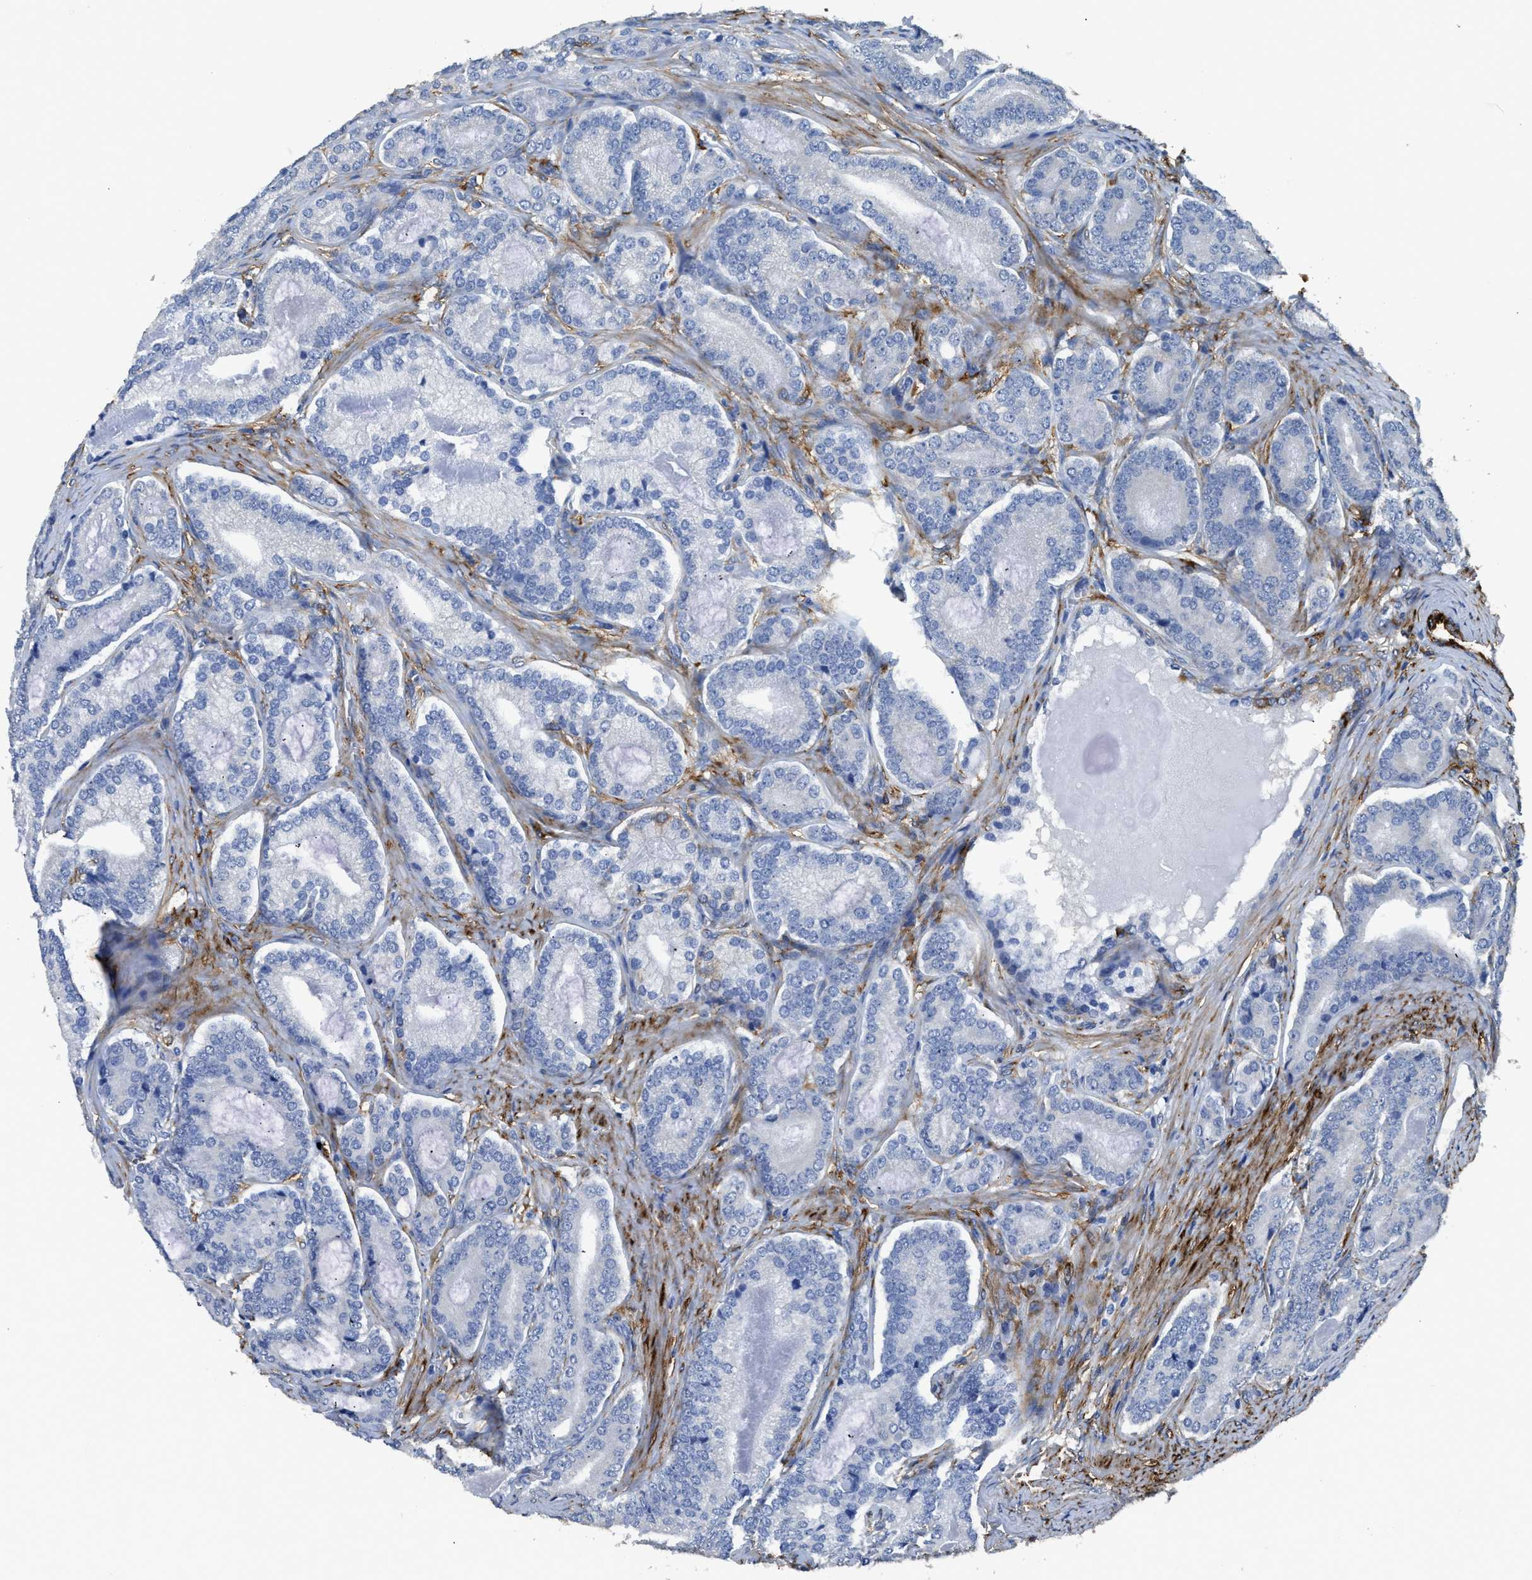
{"staining": {"intensity": "negative", "quantity": "none", "location": "none"}, "tissue": "prostate cancer", "cell_type": "Tumor cells", "image_type": "cancer", "snomed": [{"axis": "morphology", "description": "Adenocarcinoma, High grade"}, {"axis": "topography", "description": "Prostate"}], "caption": "This image is of prostate cancer (adenocarcinoma (high-grade)) stained with immunohistochemistry (IHC) to label a protein in brown with the nuclei are counter-stained blue. There is no staining in tumor cells.", "gene": "ZSWIM5", "patient": {"sex": "male", "age": 60}}